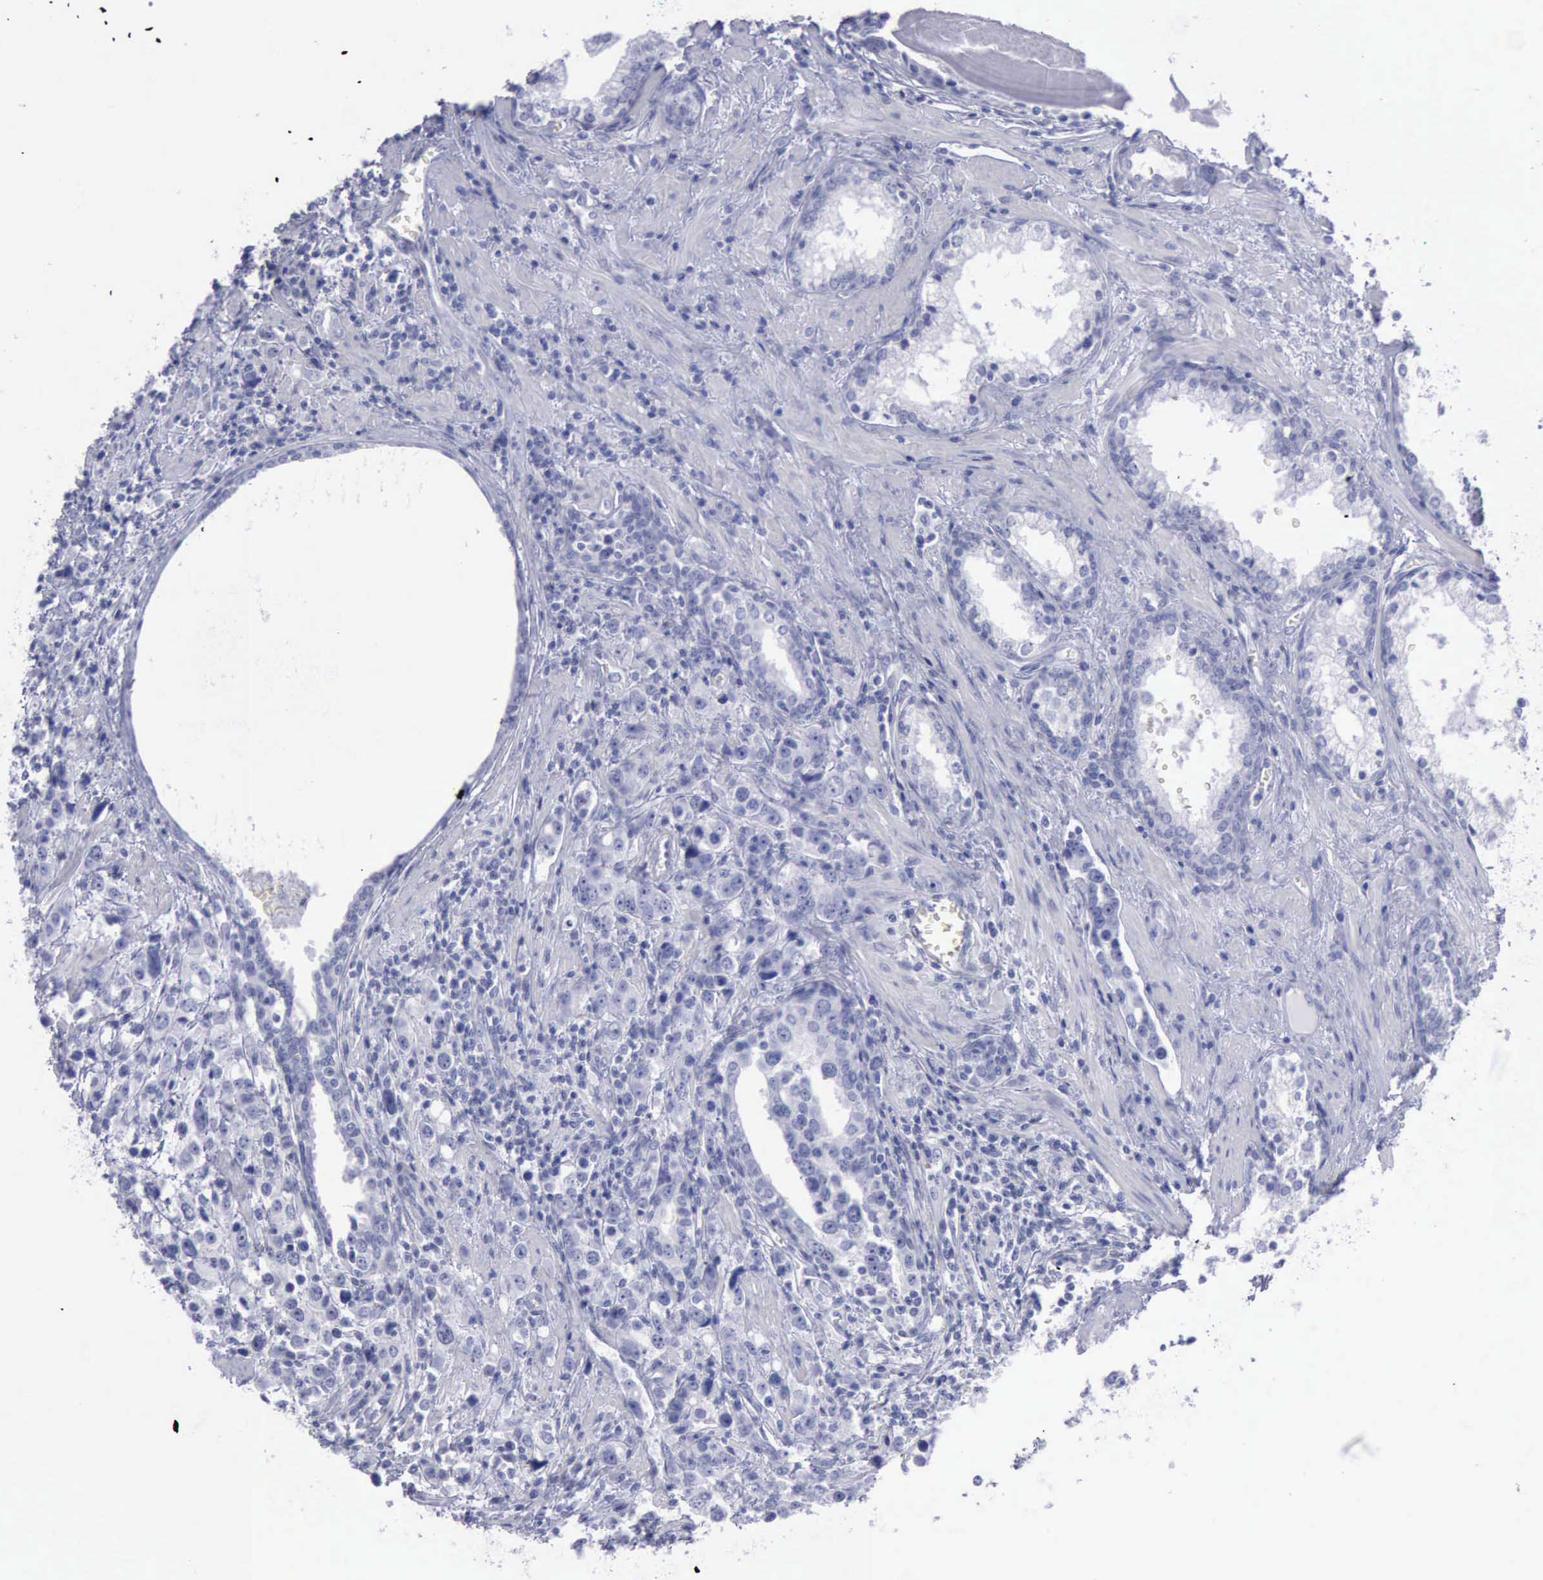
{"staining": {"intensity": "negative", "quantity": "none", "location": "none"}, "tissue": "prostate cancer", "cell_type": "Tumor cells", "image_type": "cancer", "snomed": [{"axis": "morphology", "description": "Adenocarcinoma, High grade"}, {"axis": "topography", "description": "Prostate"}], "caption": "There is no significant expression in tumor cells of prostate cancer.", "gene": "KRT13", "patient": {"sex": "male", "age": 71}}